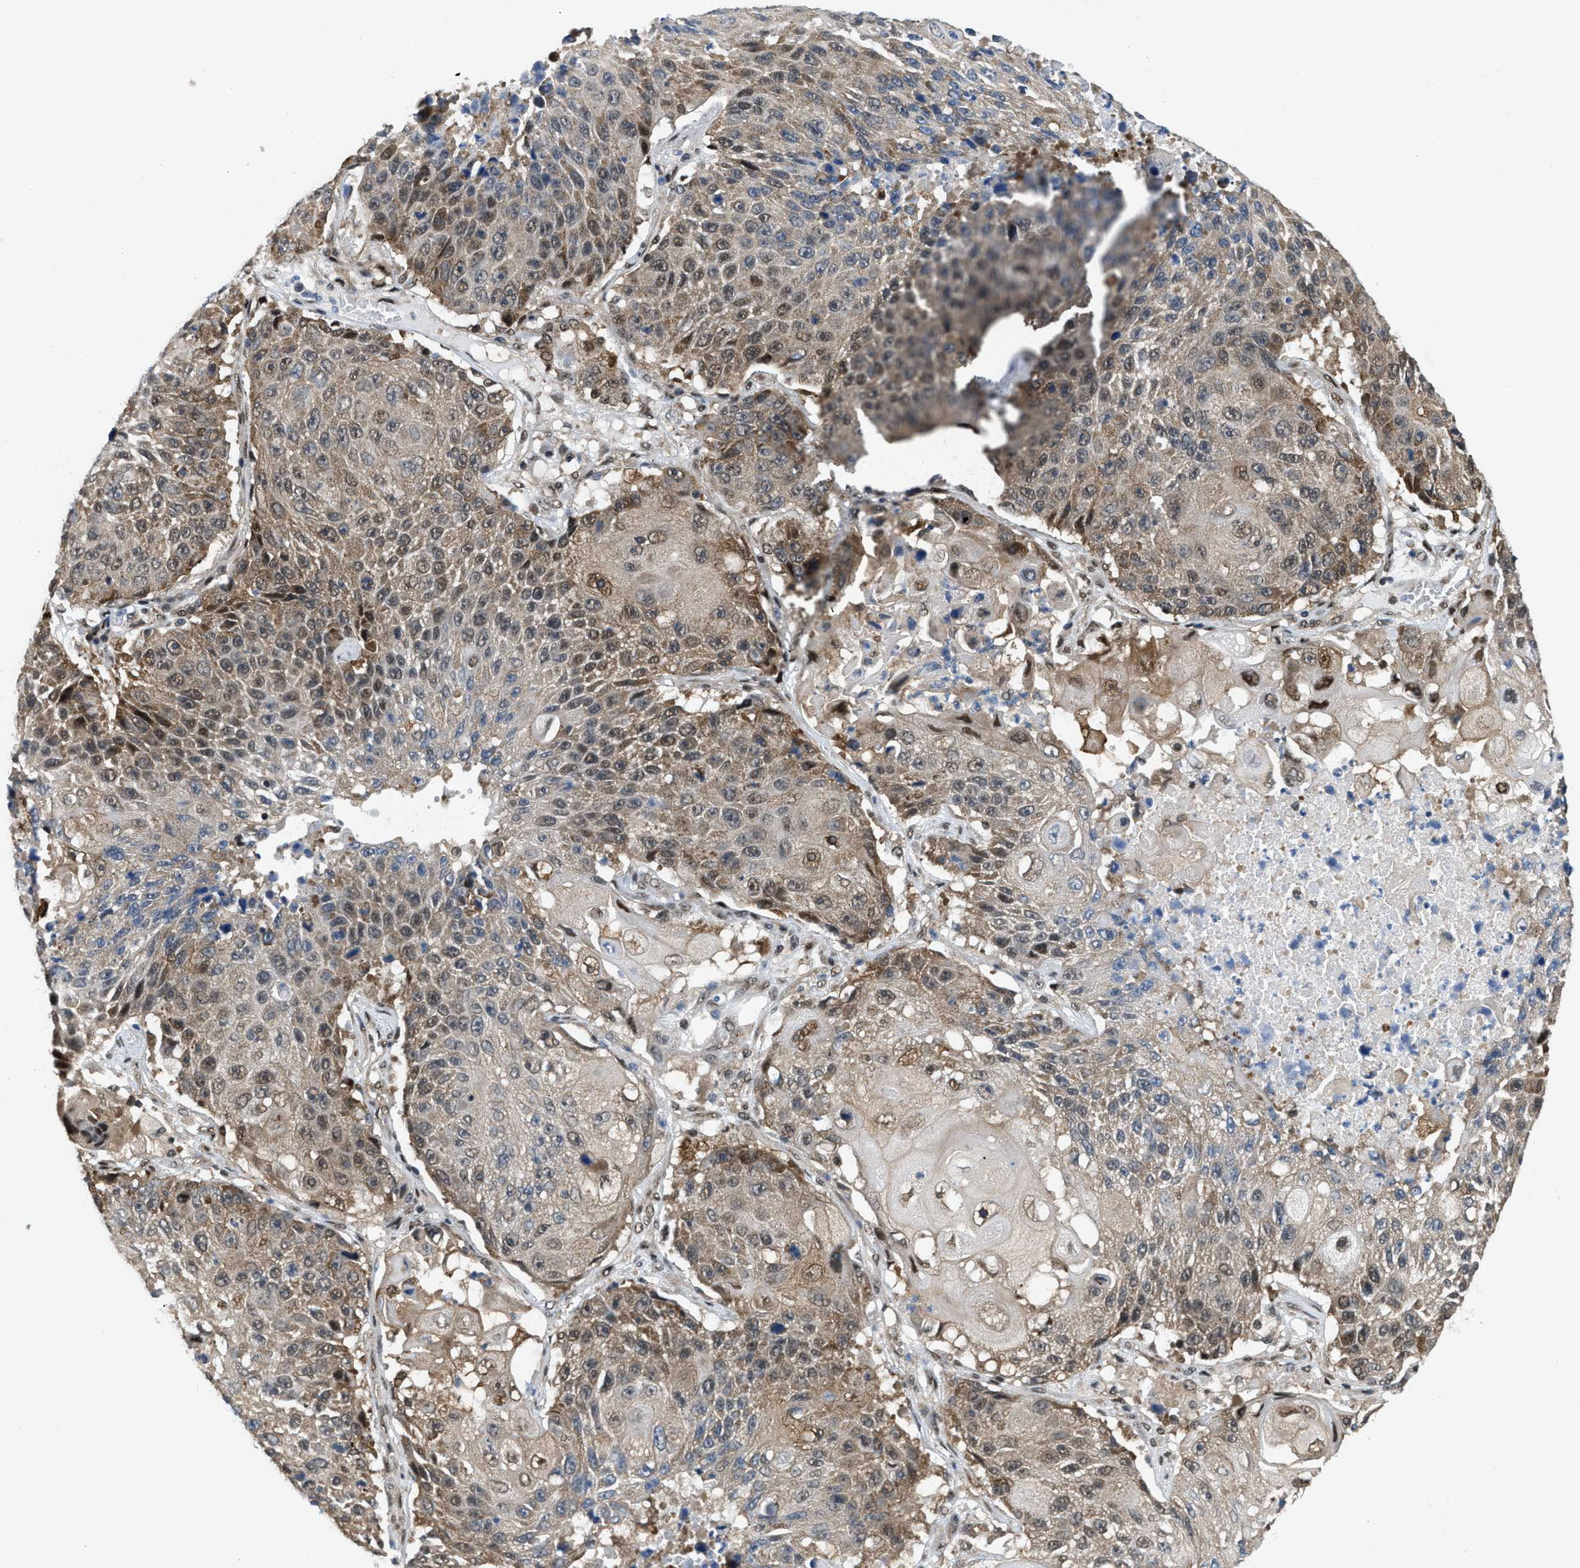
{"staining": {"intensity": "moderate", "quantity": "25%-75%", "location": "cytoplasmic/membranous,nuclear"}, "tissue": "lung cancer", "cell_type": "Tumor cells", "image_type": "cancer", "snomed": [{"axis": "morphology", "description": "Squamous cell carcinoma, NOS"}, {"axis": "topography", "description": "Lung"}], "caption": "Immunohistochemical staining of human squamous cell carcinoma (lung) demonstrates medium levels of moderate cytoplasmic/membranous and nuclear positivity in about 25%-75% of tumor cells.", "gene": "ATF7IP", "patient": {"sex": "male", "age": 61}}